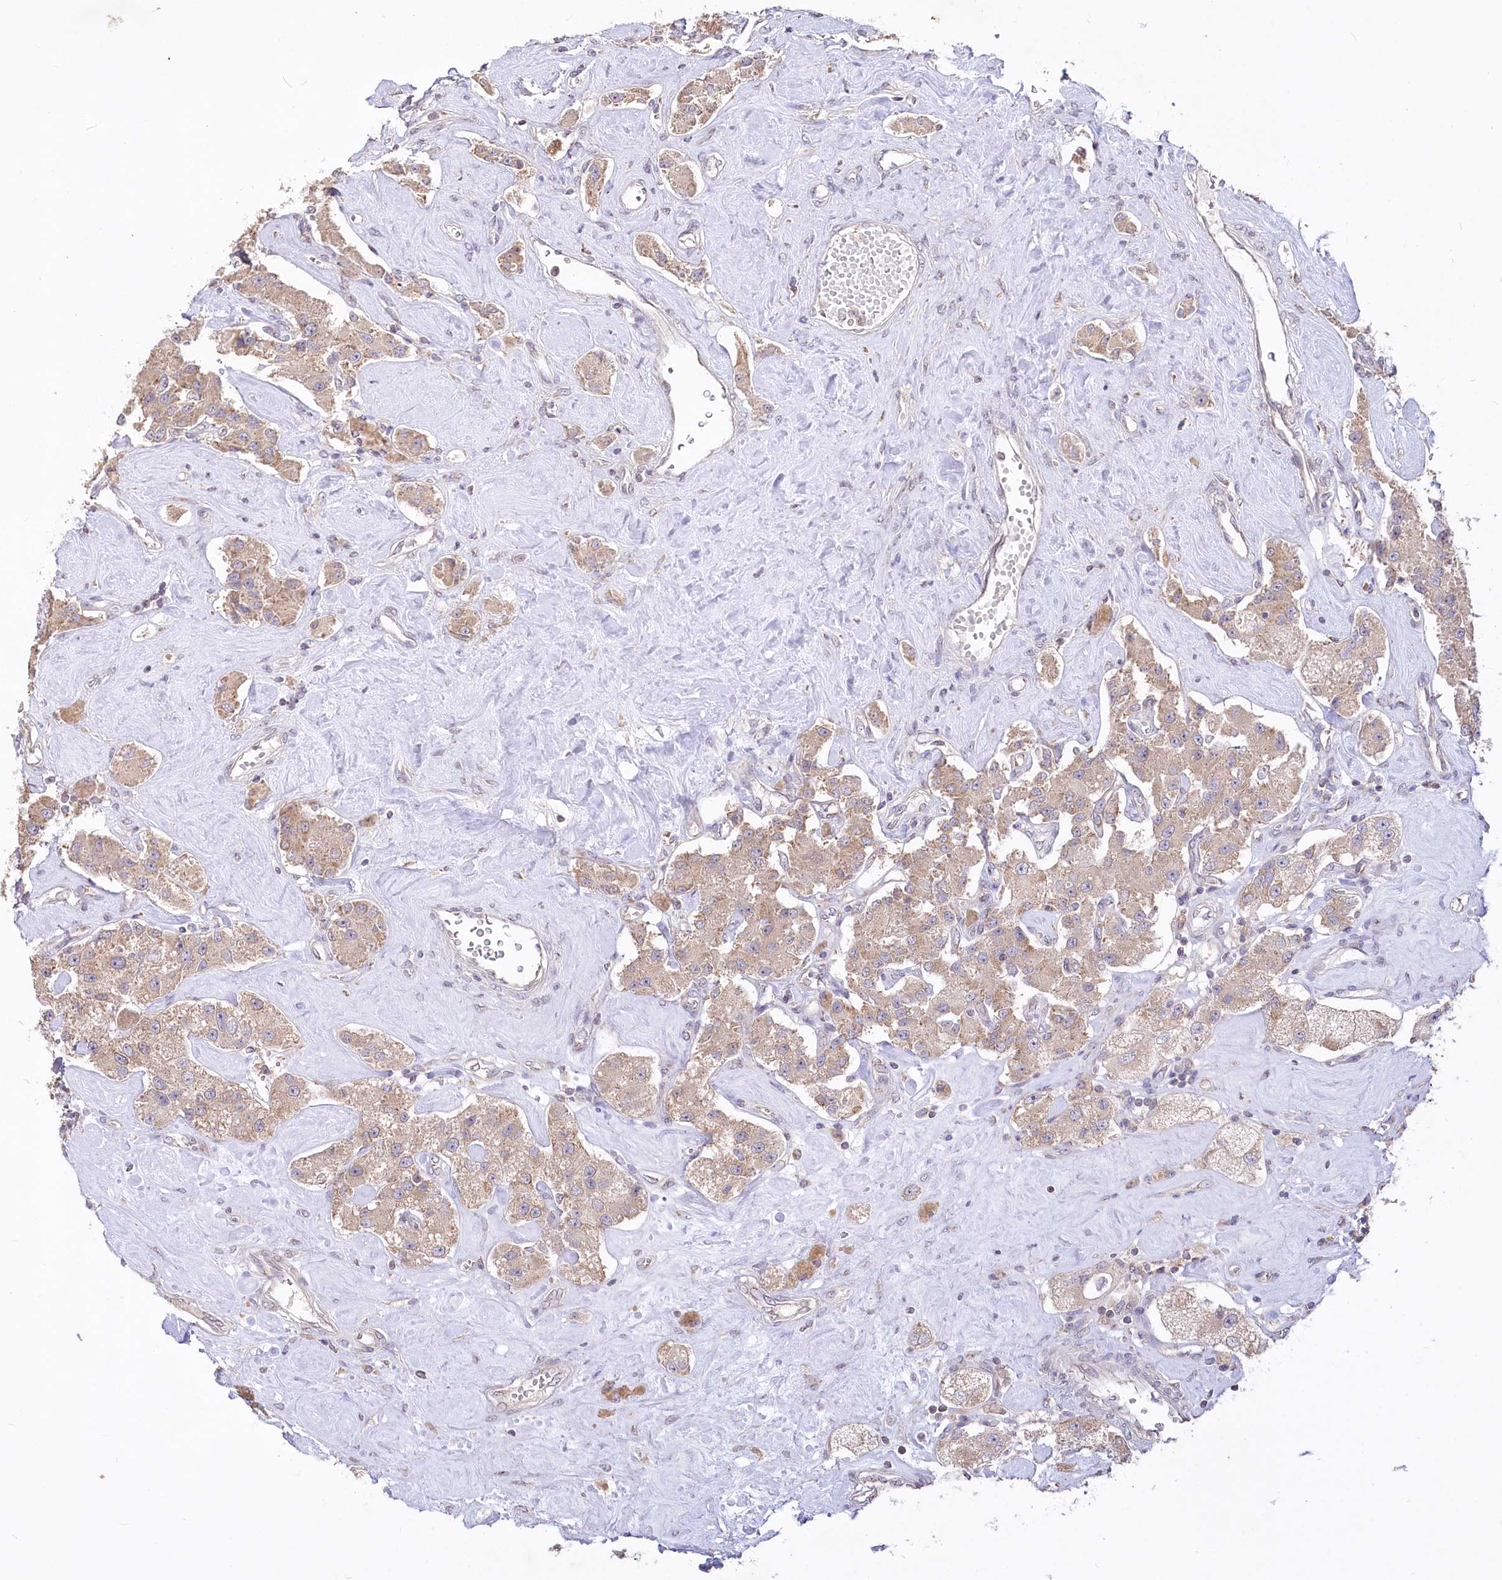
{"staining": {"intensity": "weak", "quantity": ">75%", "location": "cytoplasmic/membranous"}, "tissue": "carcinoid", "cell_type": "Tumor cells", "image_type": "cancer", "snomed": [{"axis": "morphology", "description": "Carcinoid, malignant, NOS"}, {"axis": "topography", "description": "Pancreas"}], "caption": "Carcinoid tissue exhibits weak cytoplasmic/membranous positivity in about >75% of tumor cells, visualized by immunohistochemistry.", "gene": "STT3B", "patient": {"sex": "male", "age": 41}}